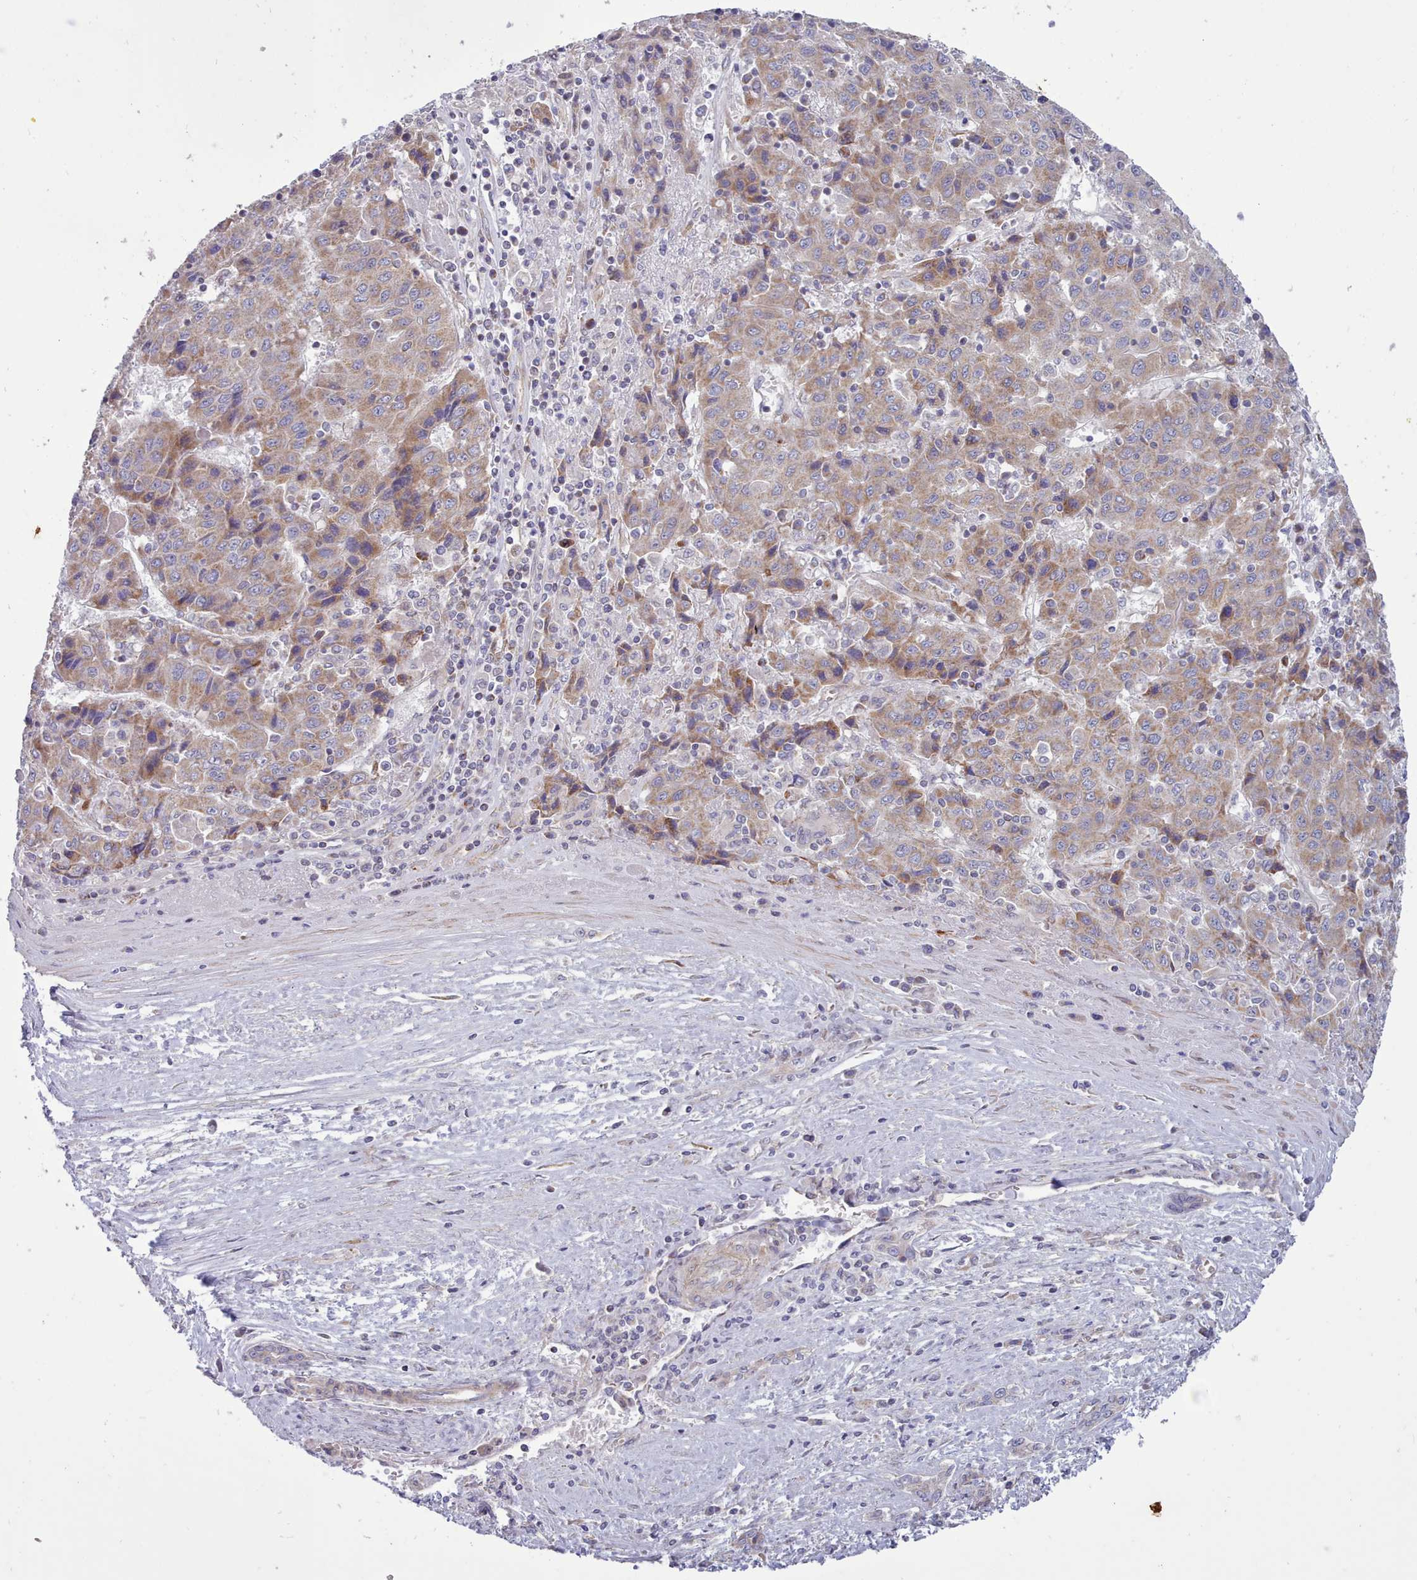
{"staining": {"intensity": "moderate", "quantity": ">75%", "location": "cytoplasmic/membranous"}, "tissue": "liver cancer", "cell_type": "Tumor cells", "image_type": "cancer", "snomed": [{"axis": "morphology", "description": "Carcinoma, Hepatocellular, NOS"}, {"axis": "topography", "description": "Liver"}], "caption": "DAB immunohistochemical staining of human hepatocellular carcinoma (liver) displays moderate cytoplasmic/membranous protein staining in about >75% of tumor cells. (Brightfield microscopy of DAB IHC at high magnification).", "gene": "MRPL21", "patient": {"sex": "female", "age": 53}}